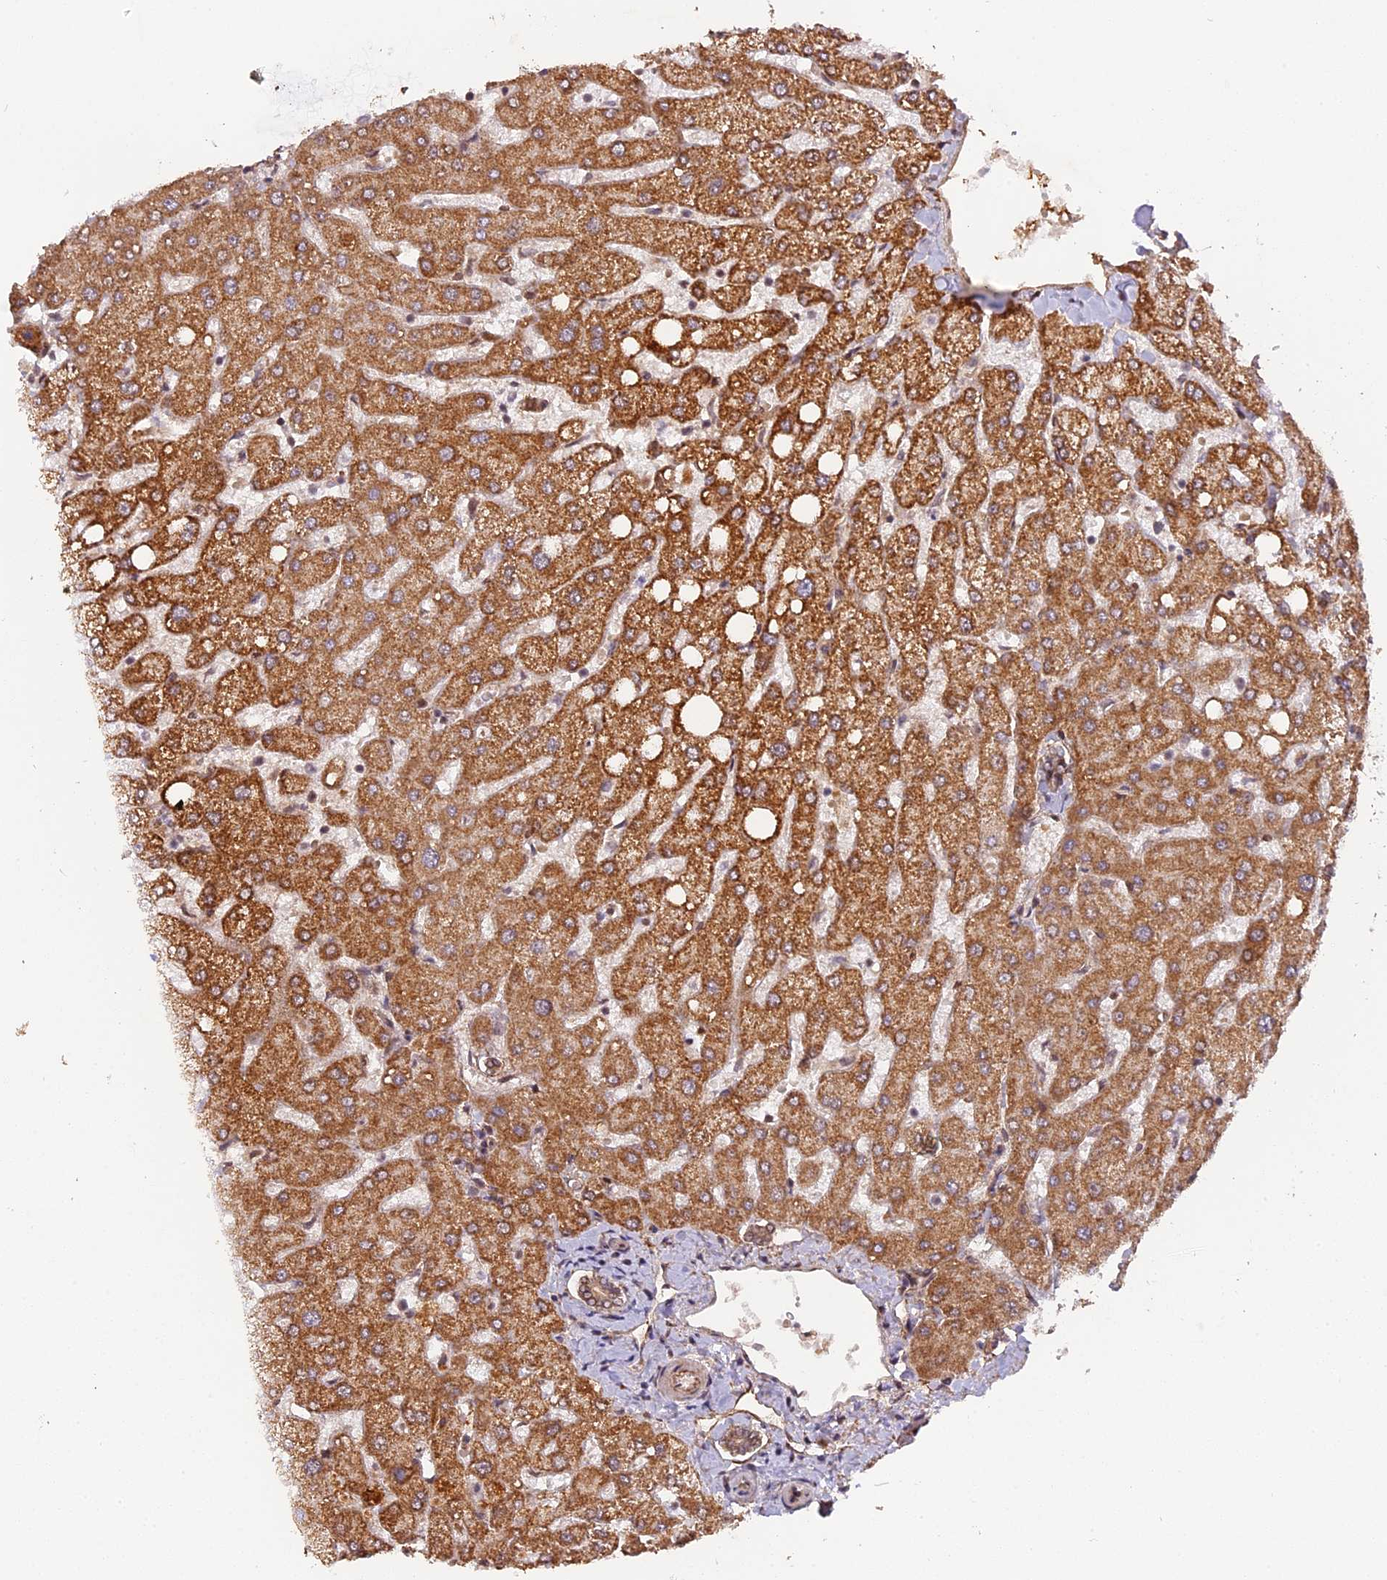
{"staining": {"intensity": "weak", "quantity": ">75%", "location": "cytoplasmic/membranous"}, "tissue": "liver", "cell_type": "Cholangiocytes", "image_type": "normal", "snomed": [{"axis": "morphology", "description": "Normal tissue, NOS"}, {"axis": "topography", "description": "Liver"}], "caption": "IHC micrograph of benign liver: liver stained using IHC reveals low levels of weak protein expression localized specifically in the cytoplasmic/membranous of cholangiocytes, appearing as a cytoplasmic/membranous brown color.", "gene": "ZNF480", "patient": {"sex": "female", "age": 54}}